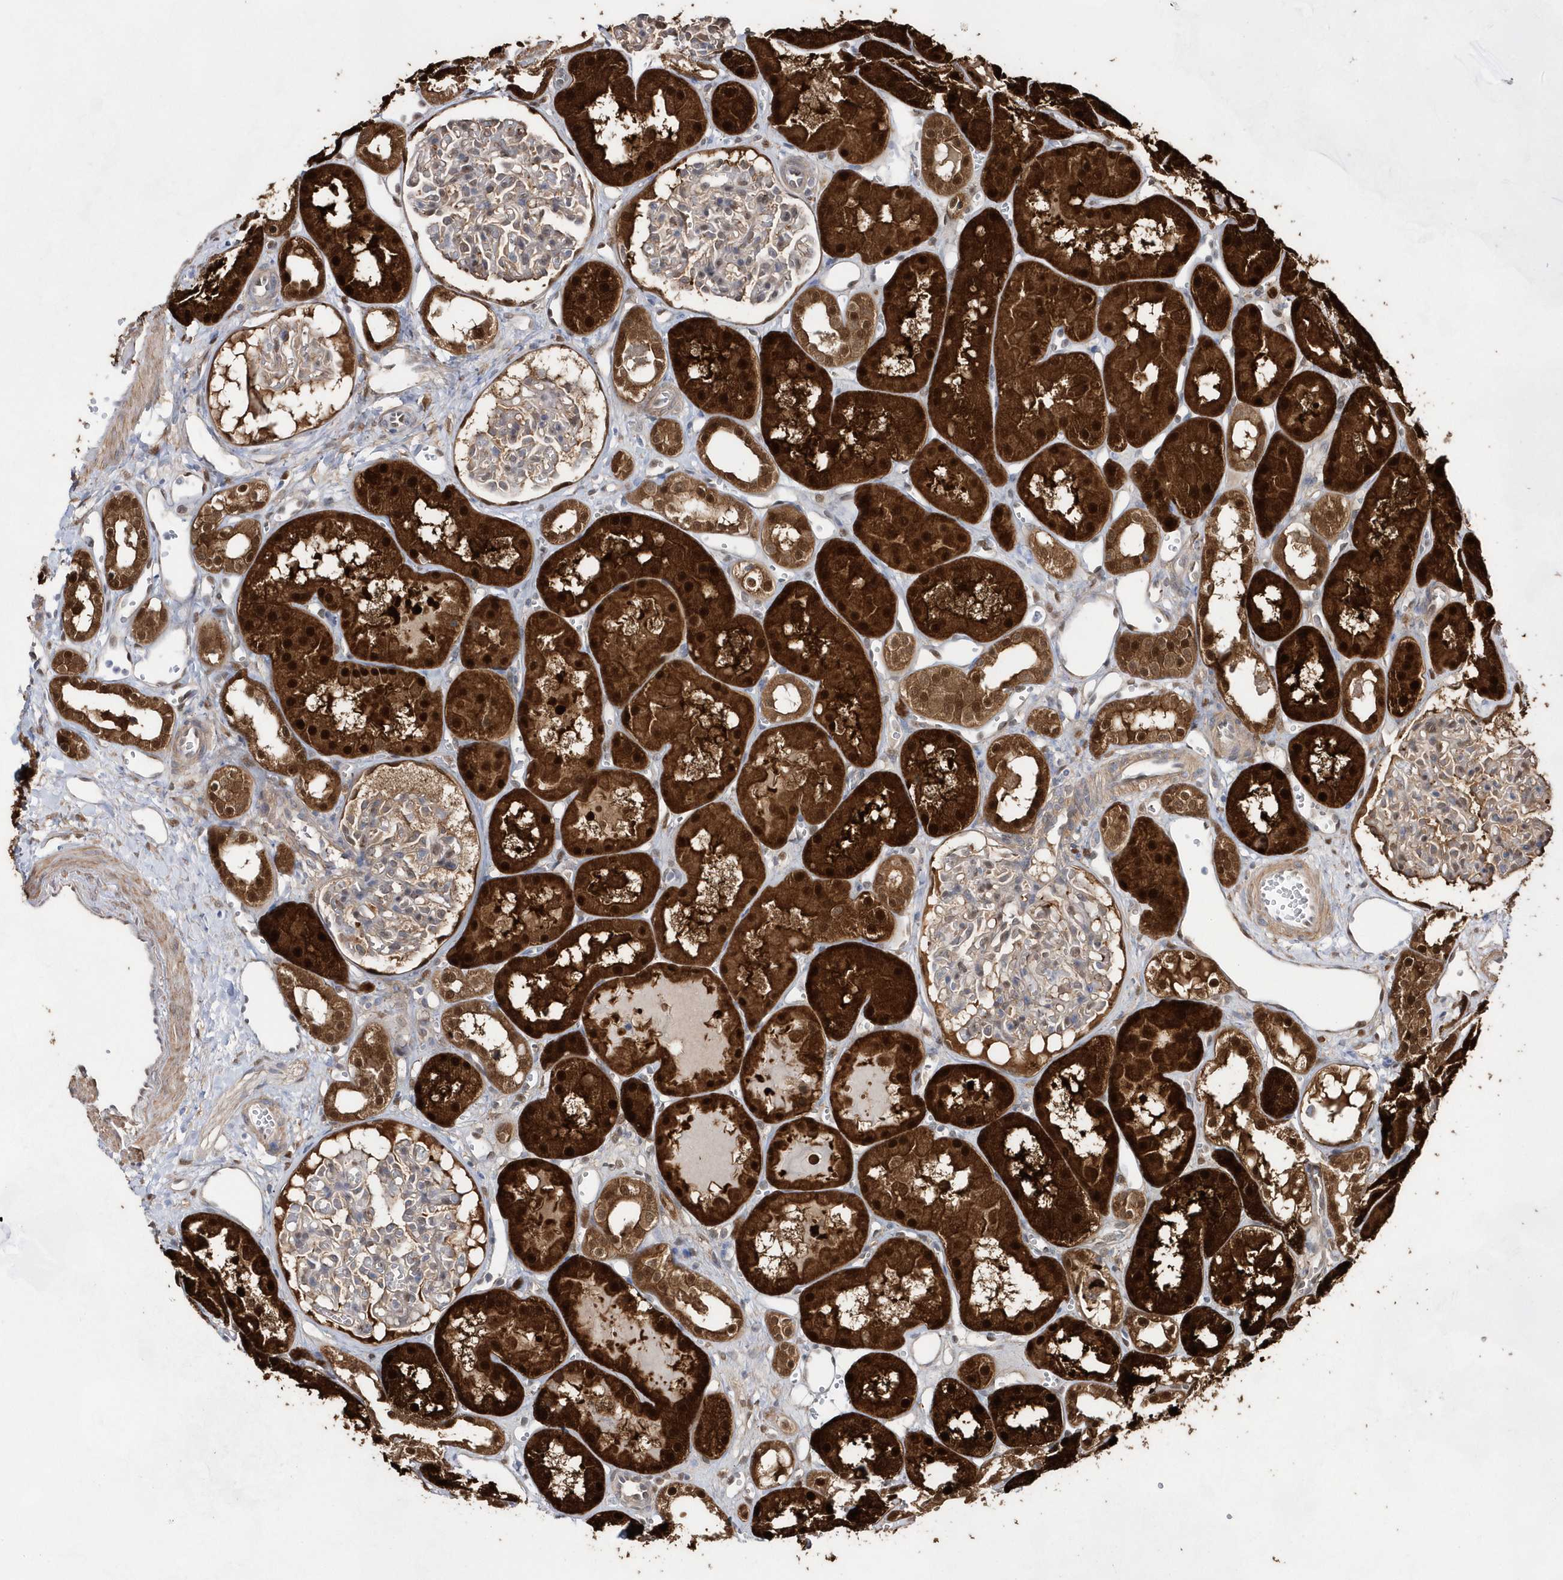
{"staining": {"intensity": "moderate", "quantity": "<25%", "location": "cytoplasmic/membranous,nuclear"}, "tissue": "kidney", "cell_type": "Cells in glomeruli", "image_type": "normal", "snomed": [{"axis": "morphology", "description": "Normal tissue, NOS"}, {"axis": "topography", "description": "Kidney"}], "caption": "A brown stain shows moderate cytoplasmic/membranous,nuclear expression of a protein in cells in glomeruli of unremarkable kidney.", "gene": "BDH2", "patient": {"sex": "male", "age": 16}}